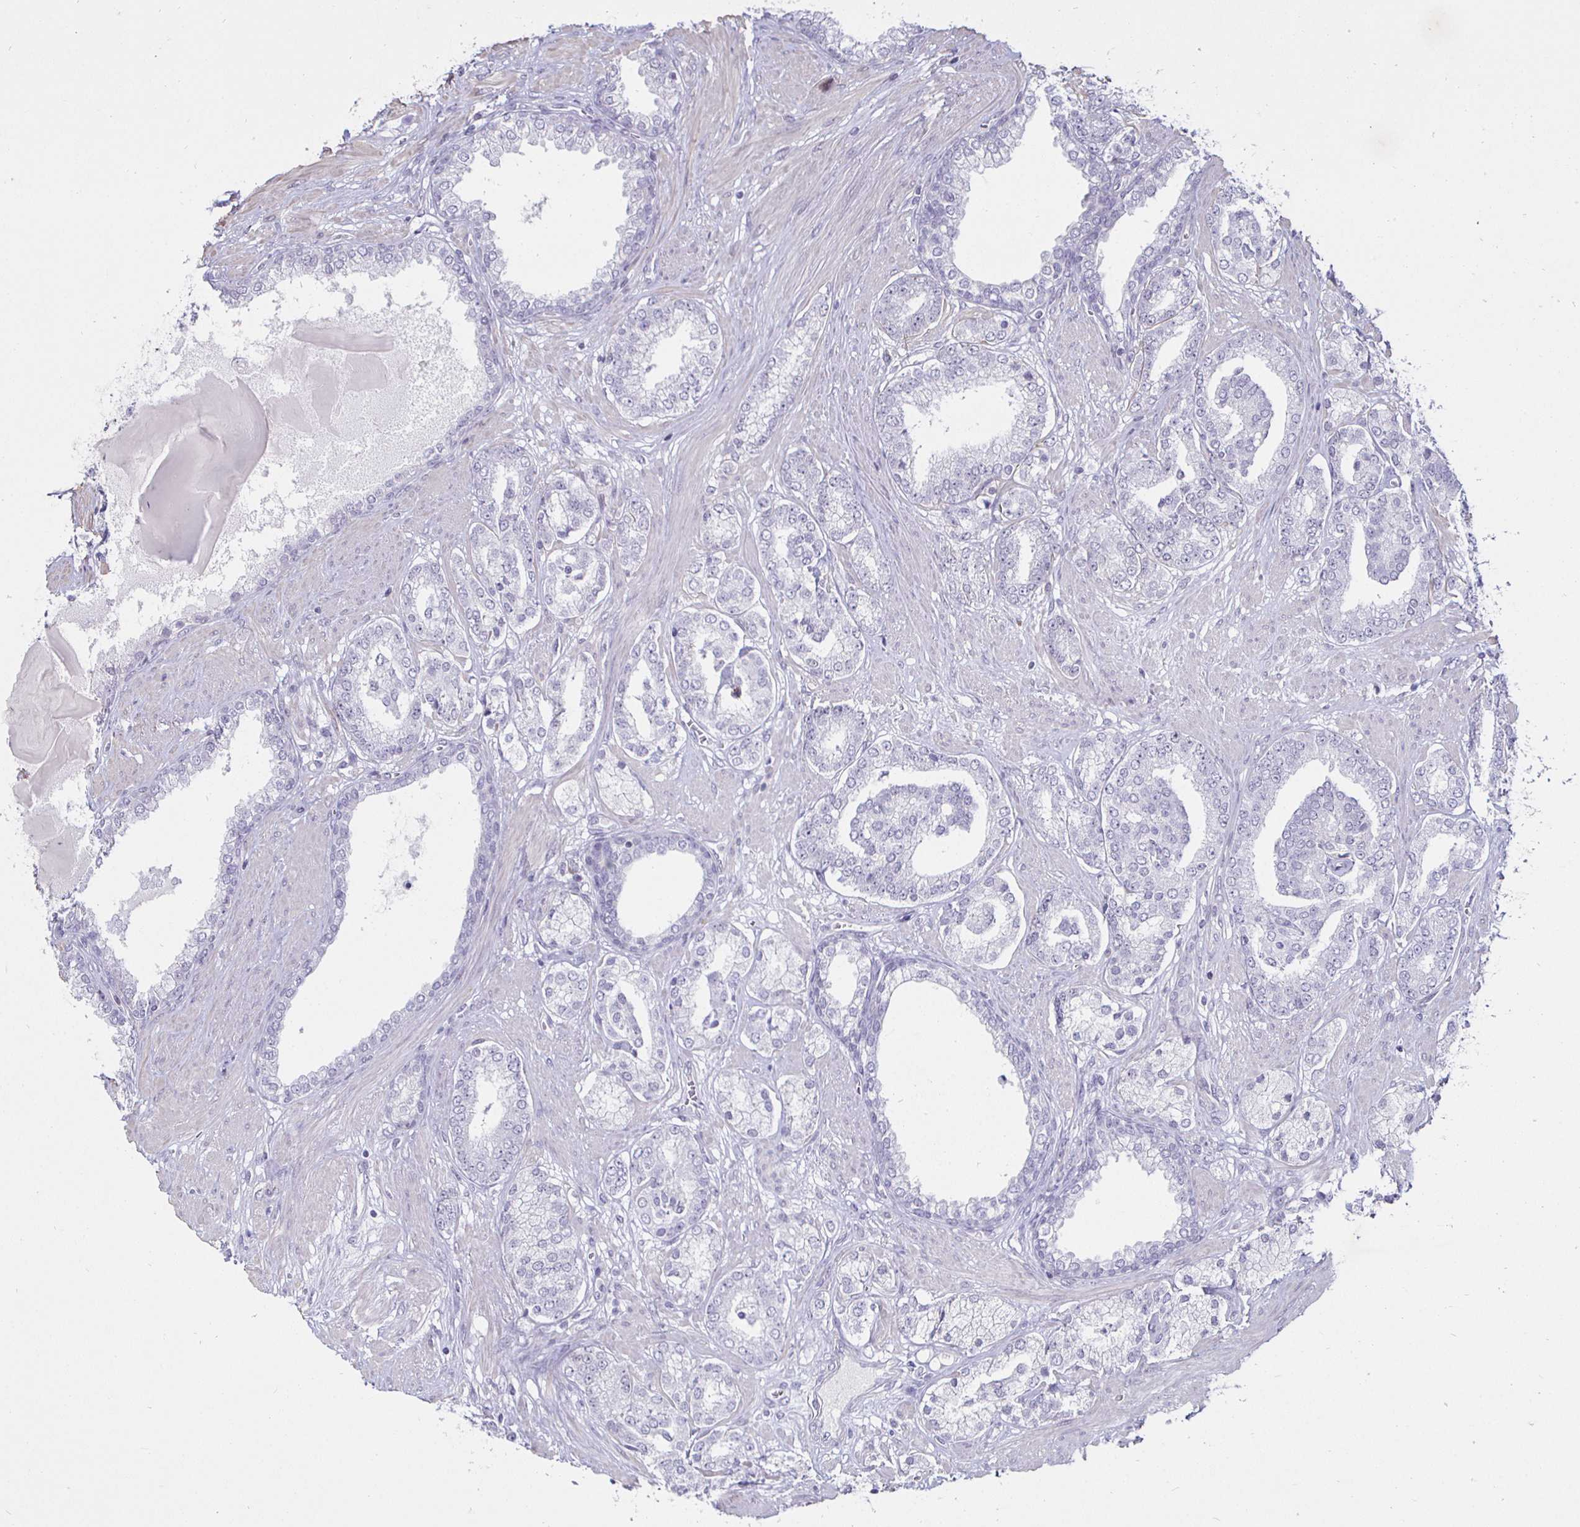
{"staining": {"intensity": "negative", "quantity": "none", "location": "none"}, "tissue": "prostate cancer", "cell_type": "Tumor cells", "image_type": "cancer", "snomed": [{"axis": "morphology", "description": "Adenocarcinoma, High grade"}, {"axis": "topography", "description": "Prostate"}], "caption": "This is an immunohistochemistry histopathology image of prostate high-grade adenocarcinoma. There is no staining in tumor cells.", "gene": "MLH1", "patient": {"sex": "male", "age": 62}}